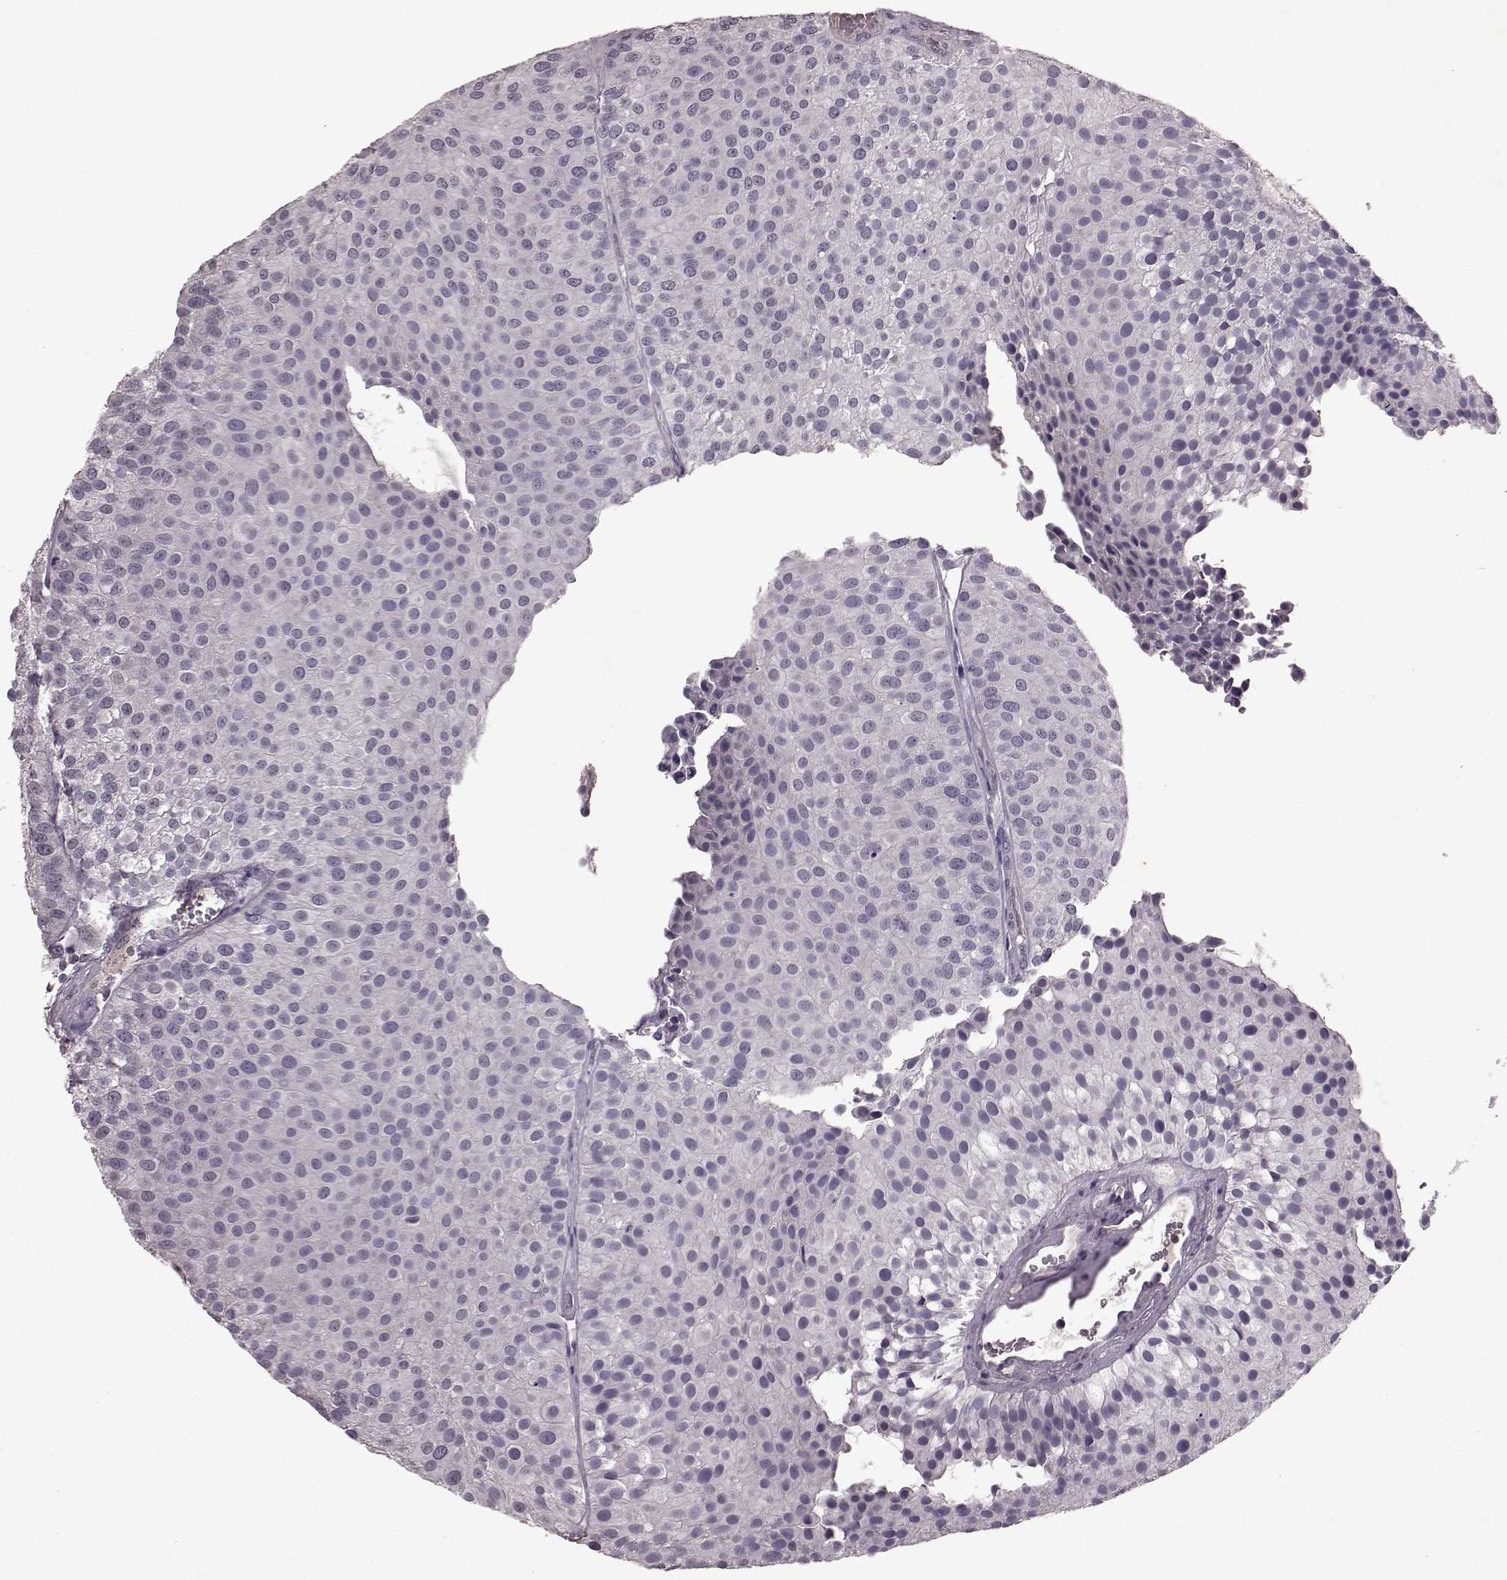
{"staining": {"intensity": "negative", "quantity": "none", "location": "none"}, "tissue": "urothelial cancer", "cell_type": "Tumor cells", "image_type": "cancer", "snomed": [{"axis": "morphology", "description": "Urothelial carcinoma, Low grade"}, {"axis": "topography", "description": "Urinary bladder"}], "caption": "The histopathology image demonstrates no staining of tumor cells in urothelial carcinoma (low-grade).", "gene": "FRRS1L", "patient": {"sex": "female", "age": 87}}